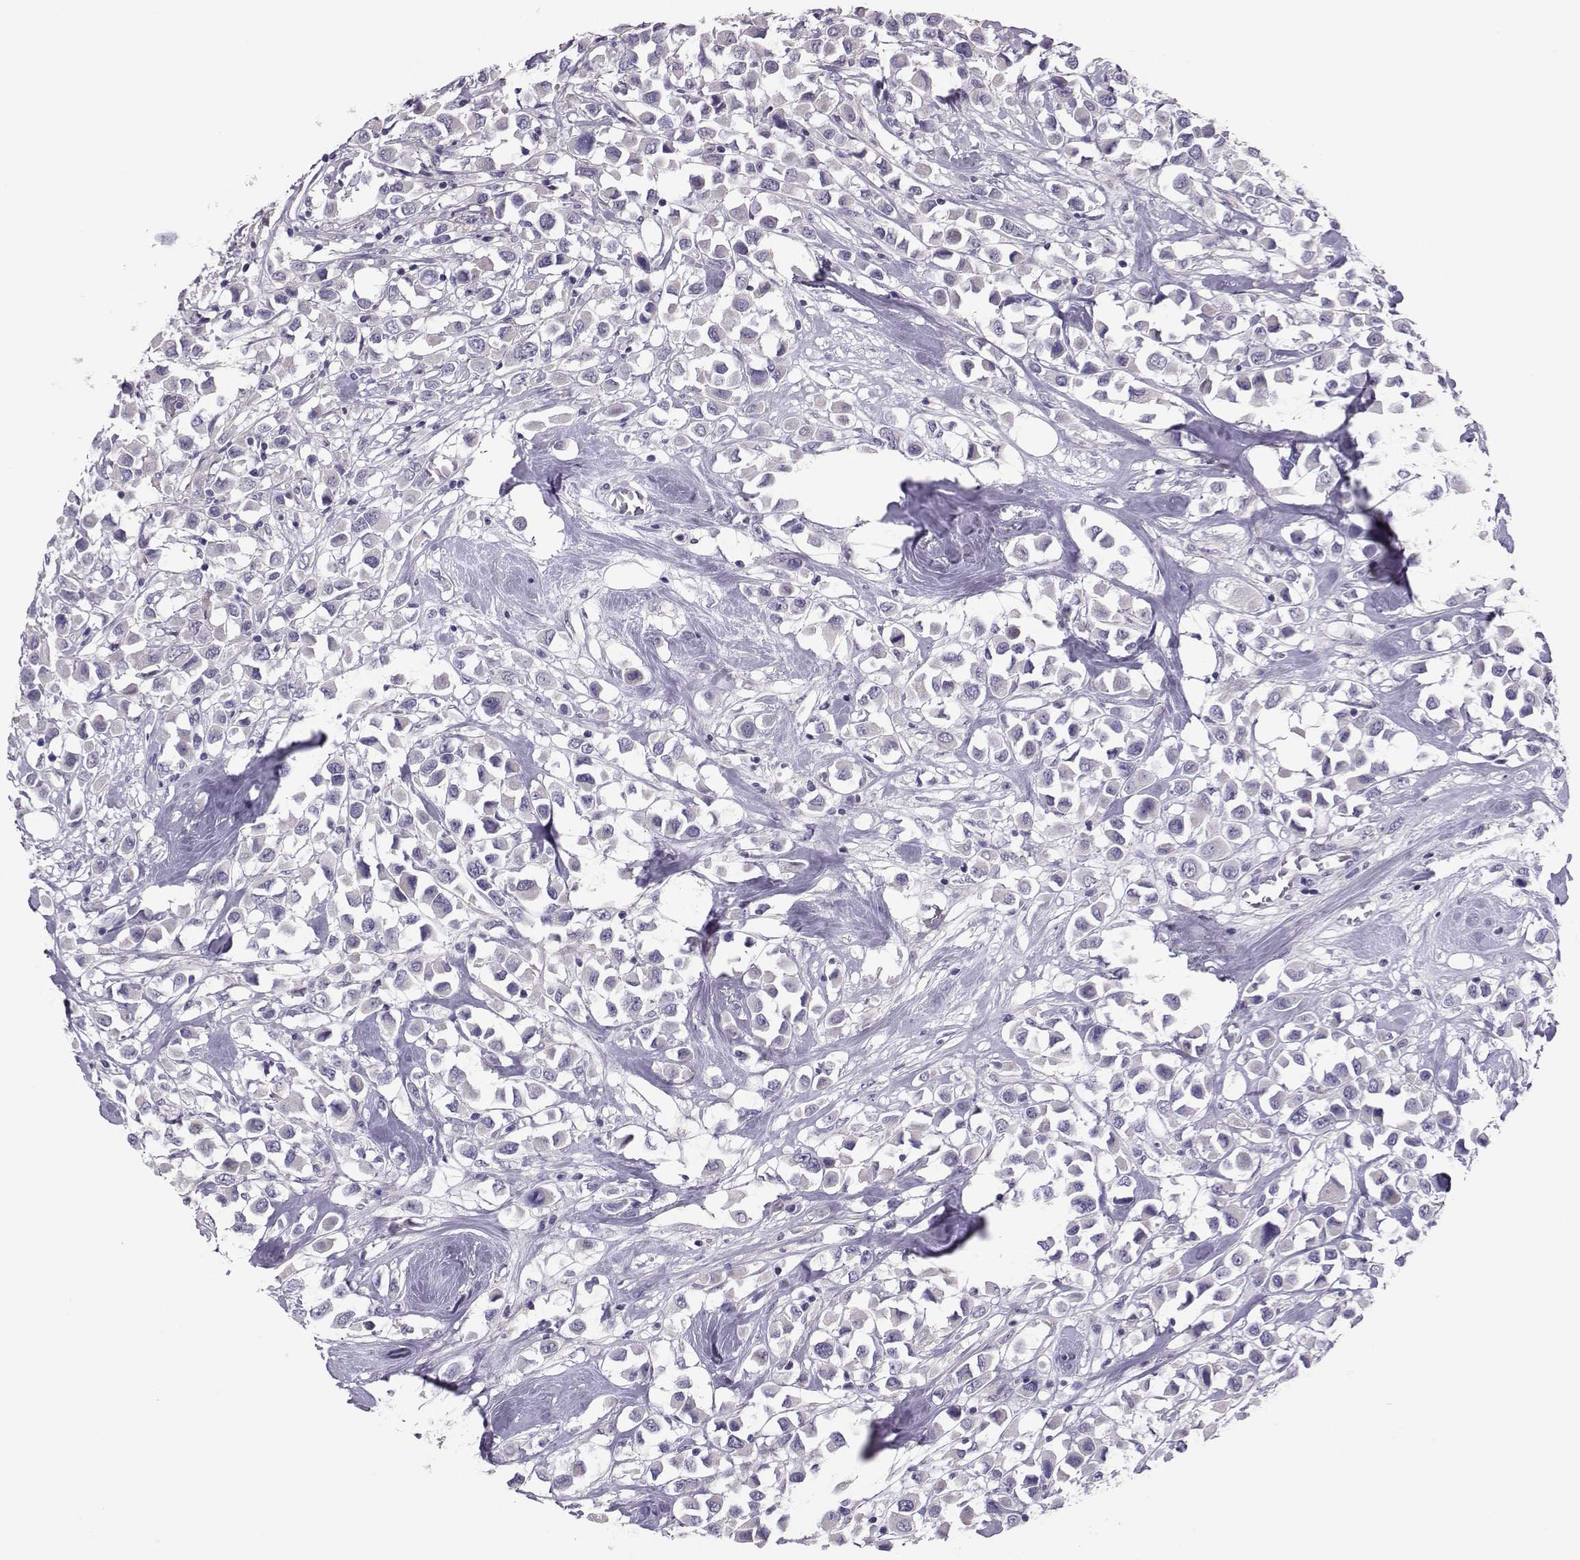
{"staining": {"intensity": "negative", "quantity": "none", "location": "none"}, "tissue": "breast cancer", "cell_type": "Tumor cells", "image_type": "cancer", "snomed": [{"axis": "morphology", "description": "Duct carcinoma"}, {"axis": "topography", "description": "Breast"}], "caption": "Immunohistochemistry micrograph of neoplastic tissue: human breast cancer stained with DAB reveals no significant protein staining in tumor cells.", "gene": "DNAAF1", "patient": {"sex": "female", "age": 61}}